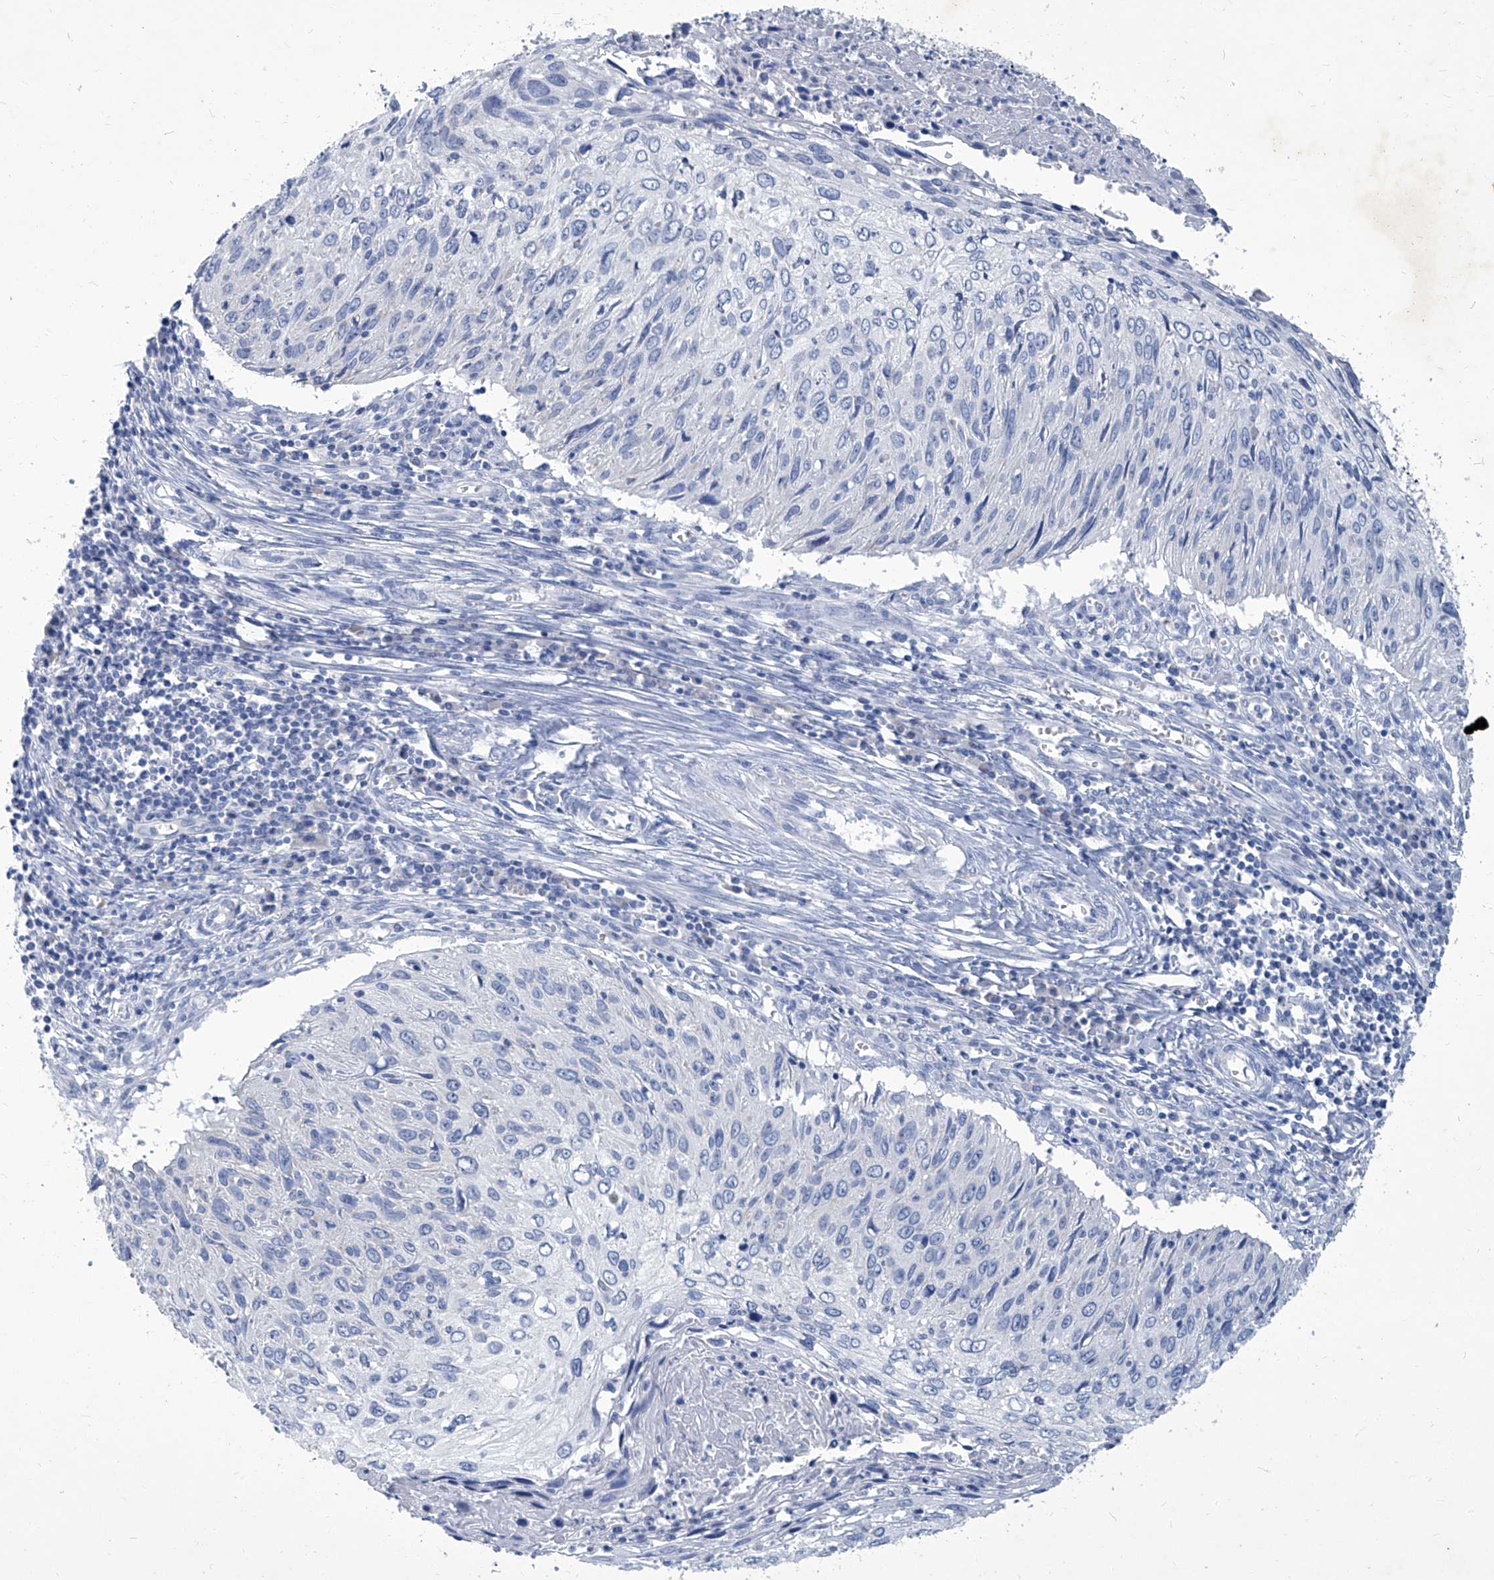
{"staining": {"intensity": "negative", "quantity": "none", "location": "none"}, "tissue": "cervical cancer", "cell_type": "Tumor cells", "image_type": "cancer", "snomed": [{"axis": "morphology", "description": "Squamous cell carcinoma, NOS"}, {"axis": "topography", "description": "Cervix"}], "caption": "Micrograph shows no protein staining in tumor cells of cervical squamous cell carcinoma tissue. (Brightfield microscopy of DAB (3,3'-diaminobenzidine) immunohistochemistry (IHC) at high magnification).", "gene": "MTARC1", "patient": {"sex": "female", "age": 51}}